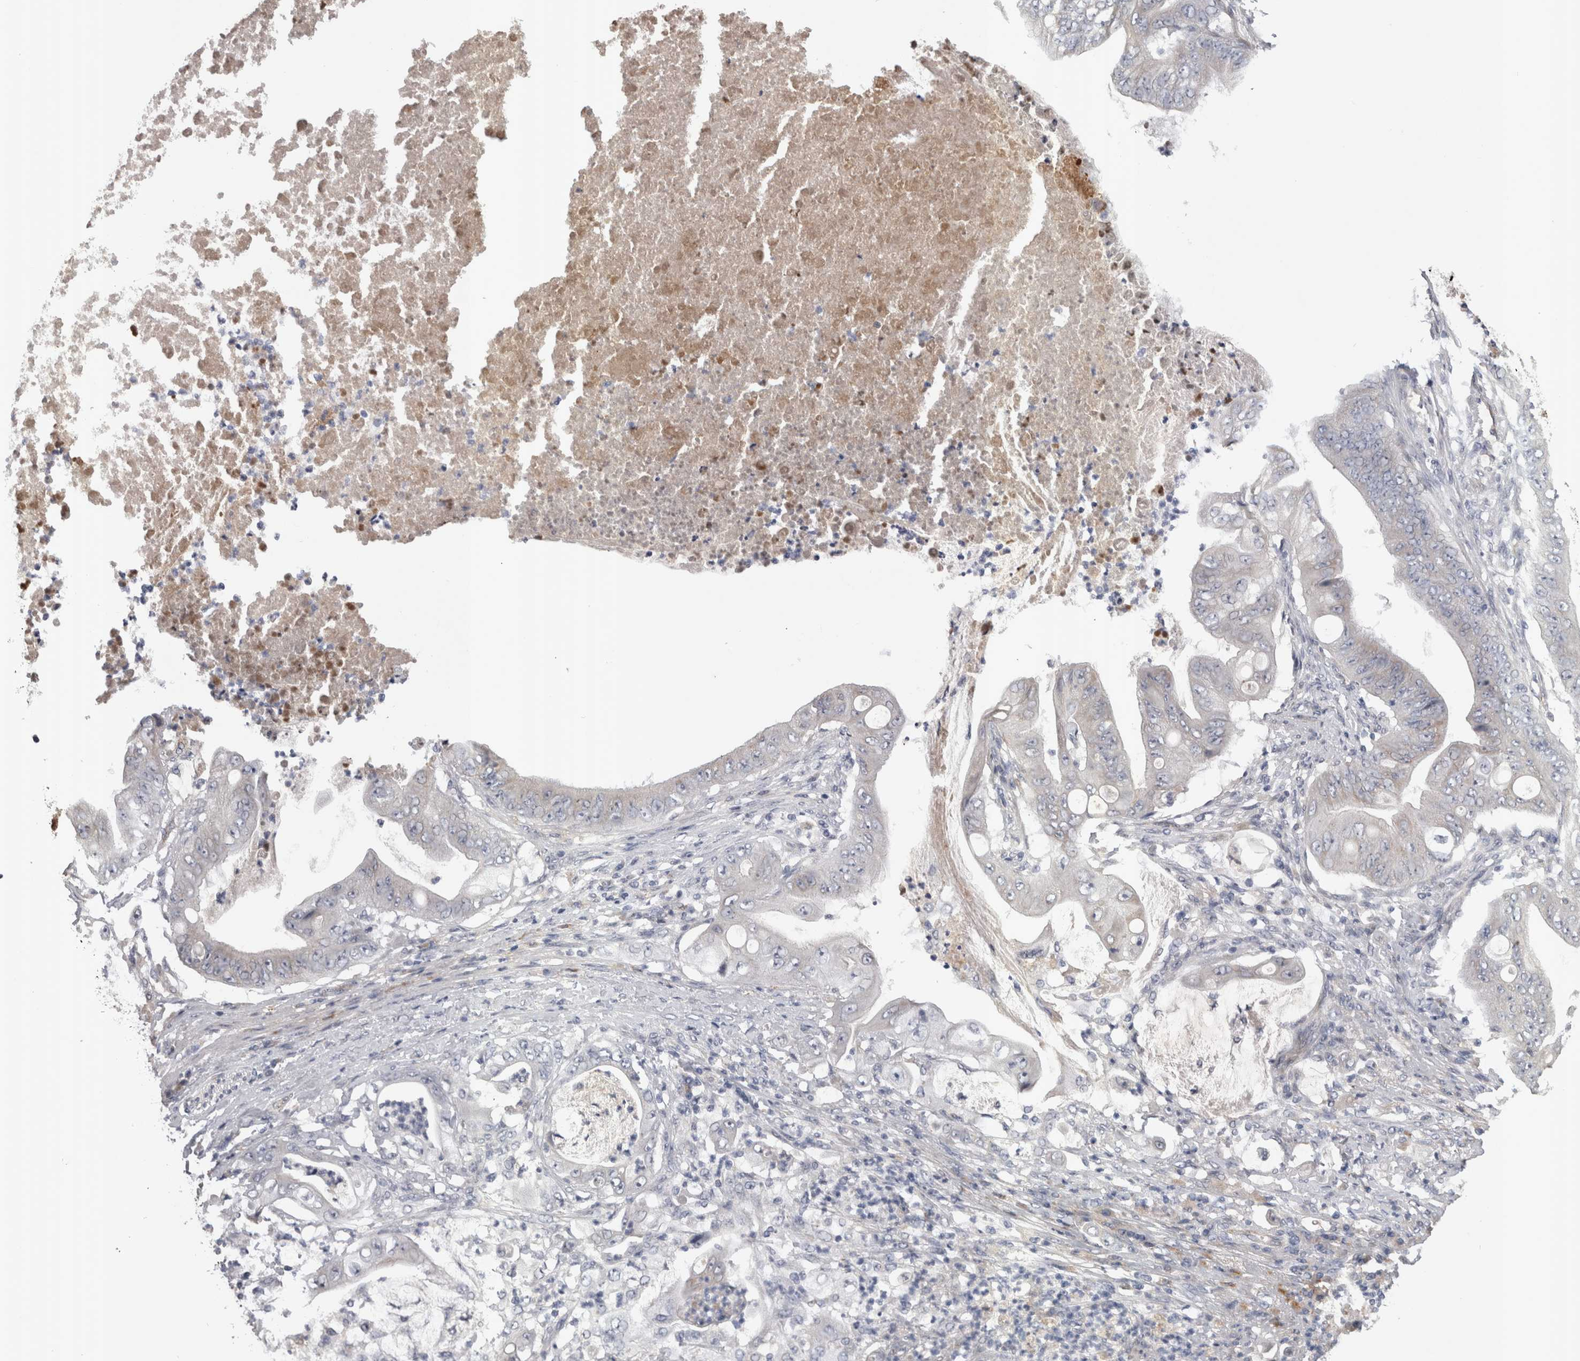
{"staining": {"intensity": "negative", "quantity": "none", "location": "none"}, "tissue": "stomach cancer", "cell_type": "Tumor cells", "image_type": "cancer", "snomed": [{"axis": "morphology", "description": "Adenocarcinoma, NOS"}, {"axis": "topography", "description": "Stomach"}], "caption": "Tumor cells are negative for brown protein staining in stomach adenocarcinoma.", "gene": "STC1", "patient": {"sex": "female", "age": 73}}